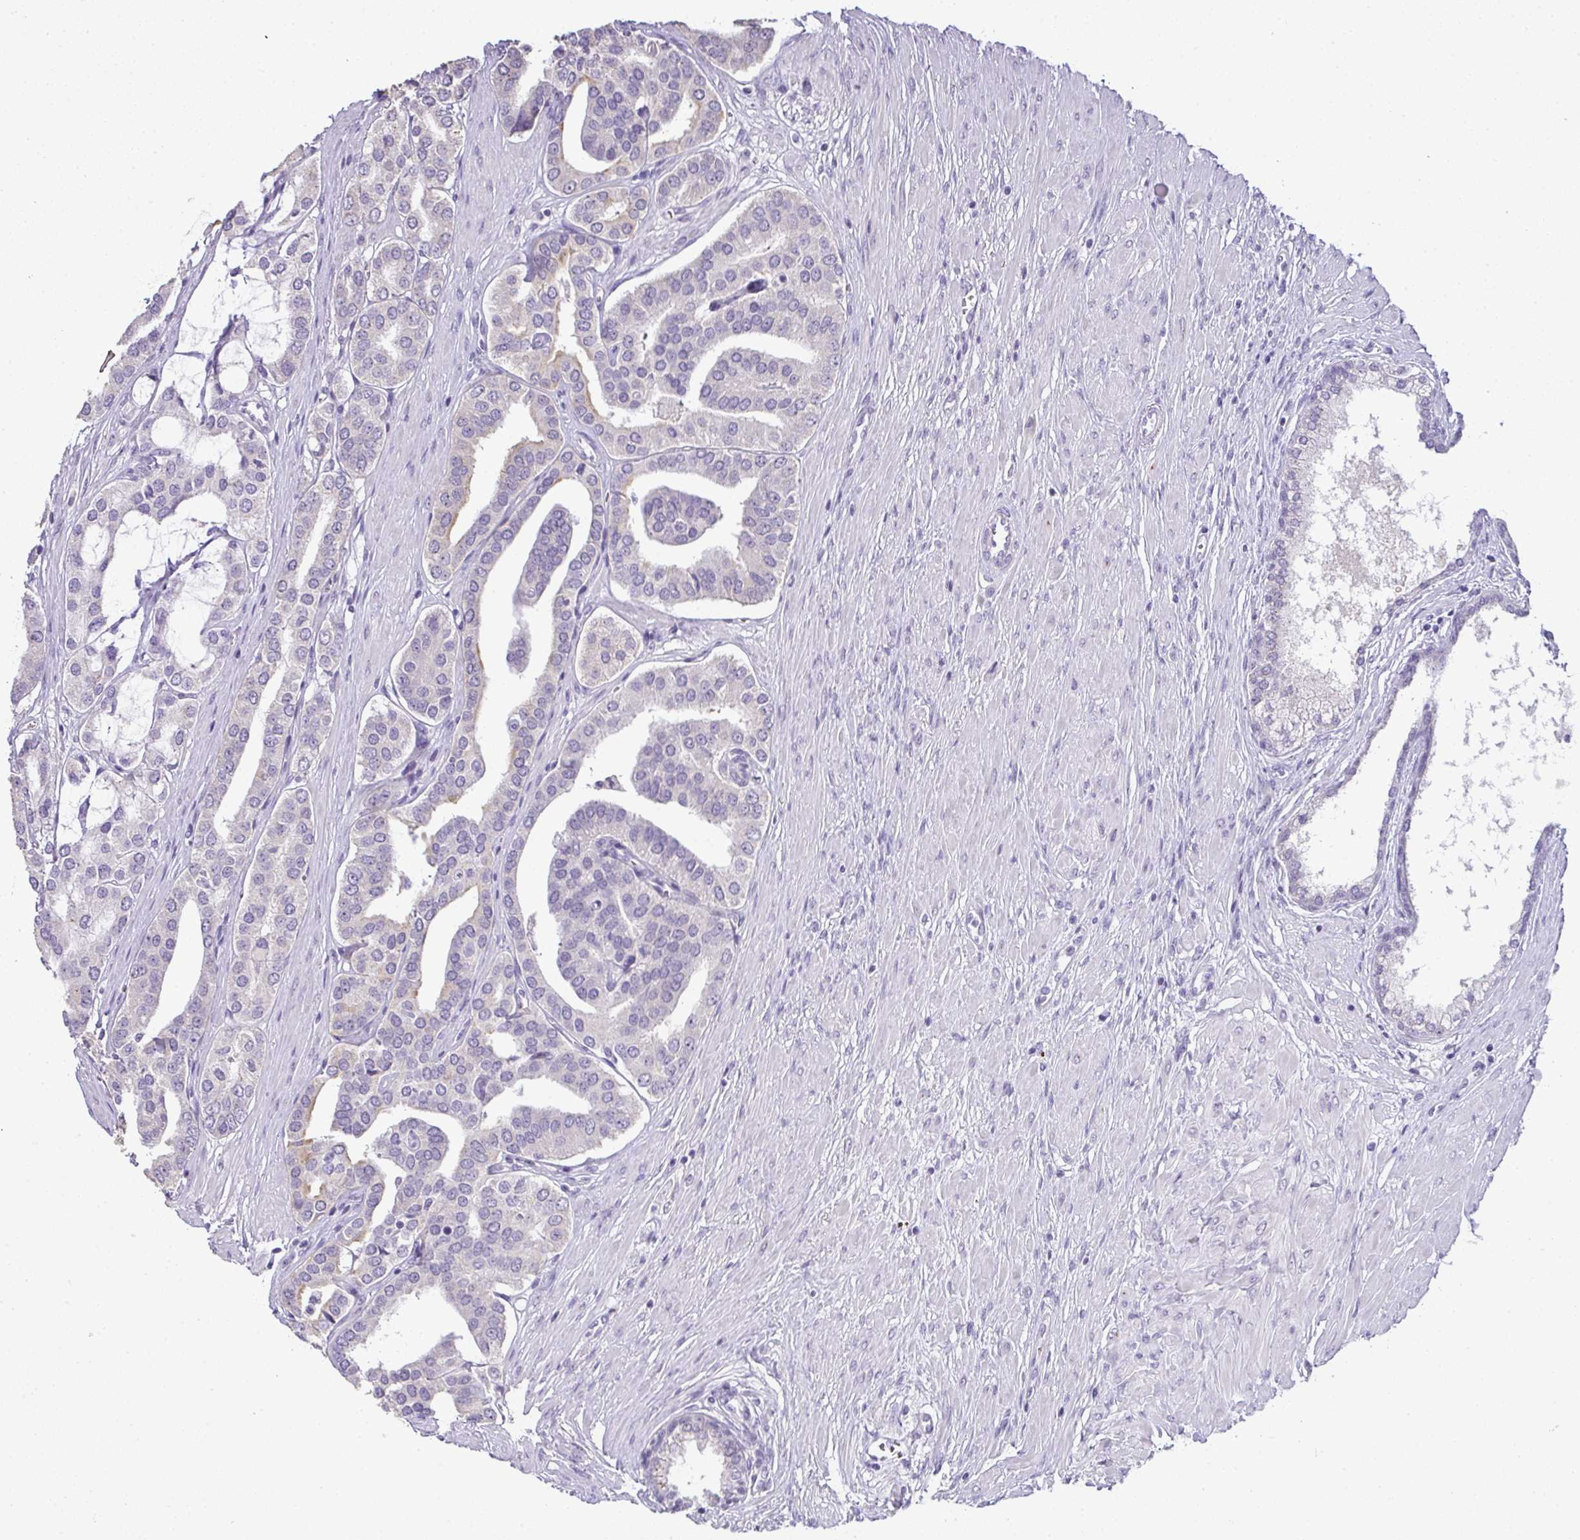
{"staining": {"intensity": "negative", "quantity": "none", "location": "none"}, "tissue": "prostate cancer", "cell_type": "Tumor cells", "image_type": "cancer", "snomed": [{"axis": "morphology", "description": "Adenocarcinoma, High grade"}, {"axis": "topography", "description": "Prostate"}], "caption": "Human prostate high-grade adenocarcinoma stained for a protein using immunohistochemistry reveals no positivity in tumor cells.", "gene": "CMPK1", "patient": {"sex": "male", "age": 58}}